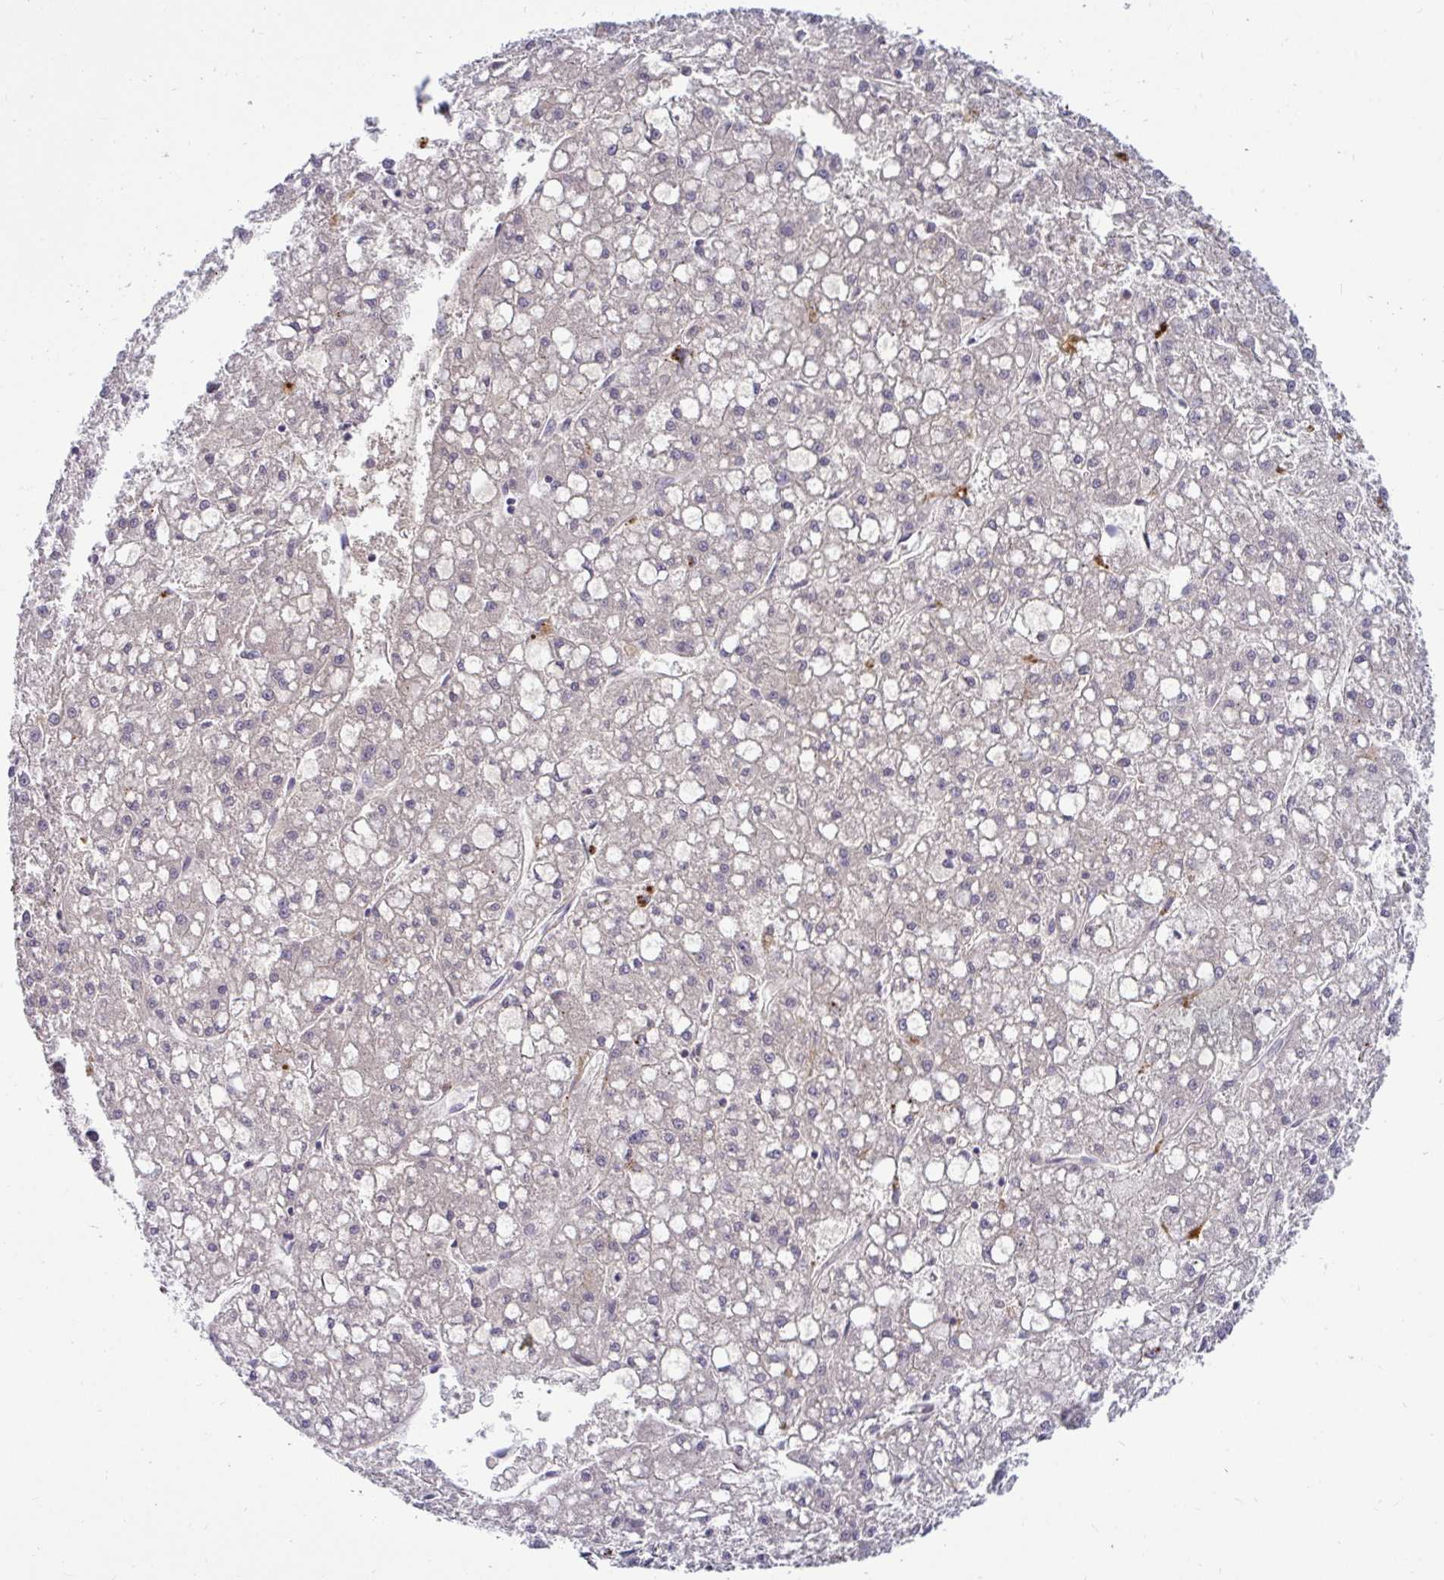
{"staining": {"intensity": "moderate", "quantity": "<25%", "location": "cytoplasmic/membranous"}, "tissue": "liver cancer", "cell_type": "Tumor cells", "image_type": "cancer", "snomed": [{"axis": "morphology", "description": "Carcinoma, Hepatocellular, NOS"}, {"axis": "topography", "description": "Liver"}], "caption": "An IHC photomicrograph of neoplastic tissue is shown. Protein staining in brown shows moderate cytoplasmic/membranous positivity in liver cancer within tumor cells.", "gene": "CTSZ", "patient": {"sex": "male", "age": 67}}